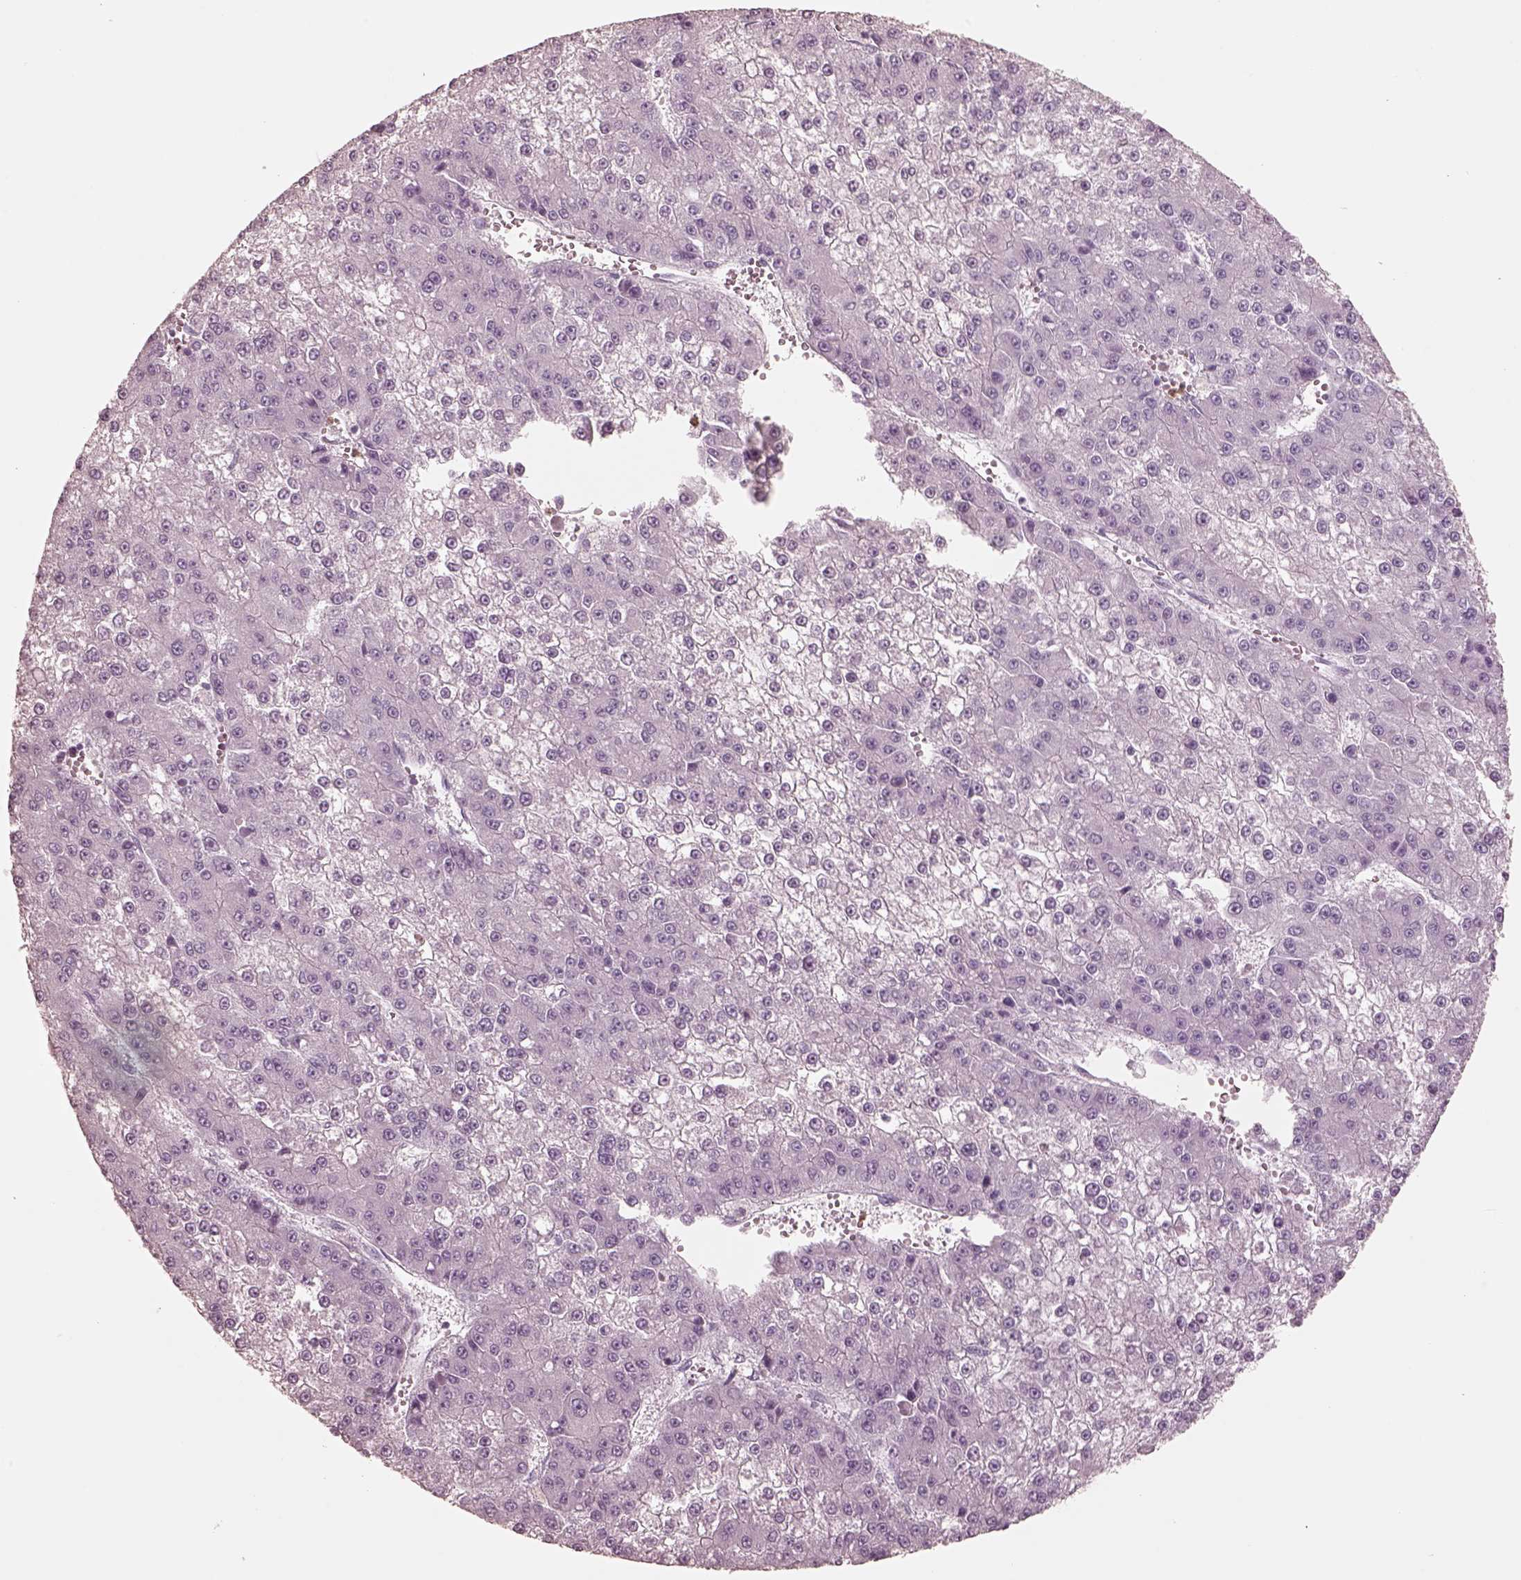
{"staining": {"intensity": "negative", "quantity": "none", "location": "none"}, "tissue": "liver cancer", "cell_type": "Tumor cells", "image_type": "cancer", "snomed": [{"axis": "morphology", "description": "Carcinoma, Hepatocellular, NOS"}, {"axis": "topography", "description": "Liver"}], "caption": "A high-resolution photomicrograph shows immunohistochemistry (IHC) staining of hepatocellular carcinoma (liver), which exhibits no significant staining in tumor cells. (DAB (3,3'-diaminobenzidine) immunohistochemistry (IHC) with hematoxylin counter stain).", "gene": "ELANE", "patient": {"sex": "female", "age": 73}}